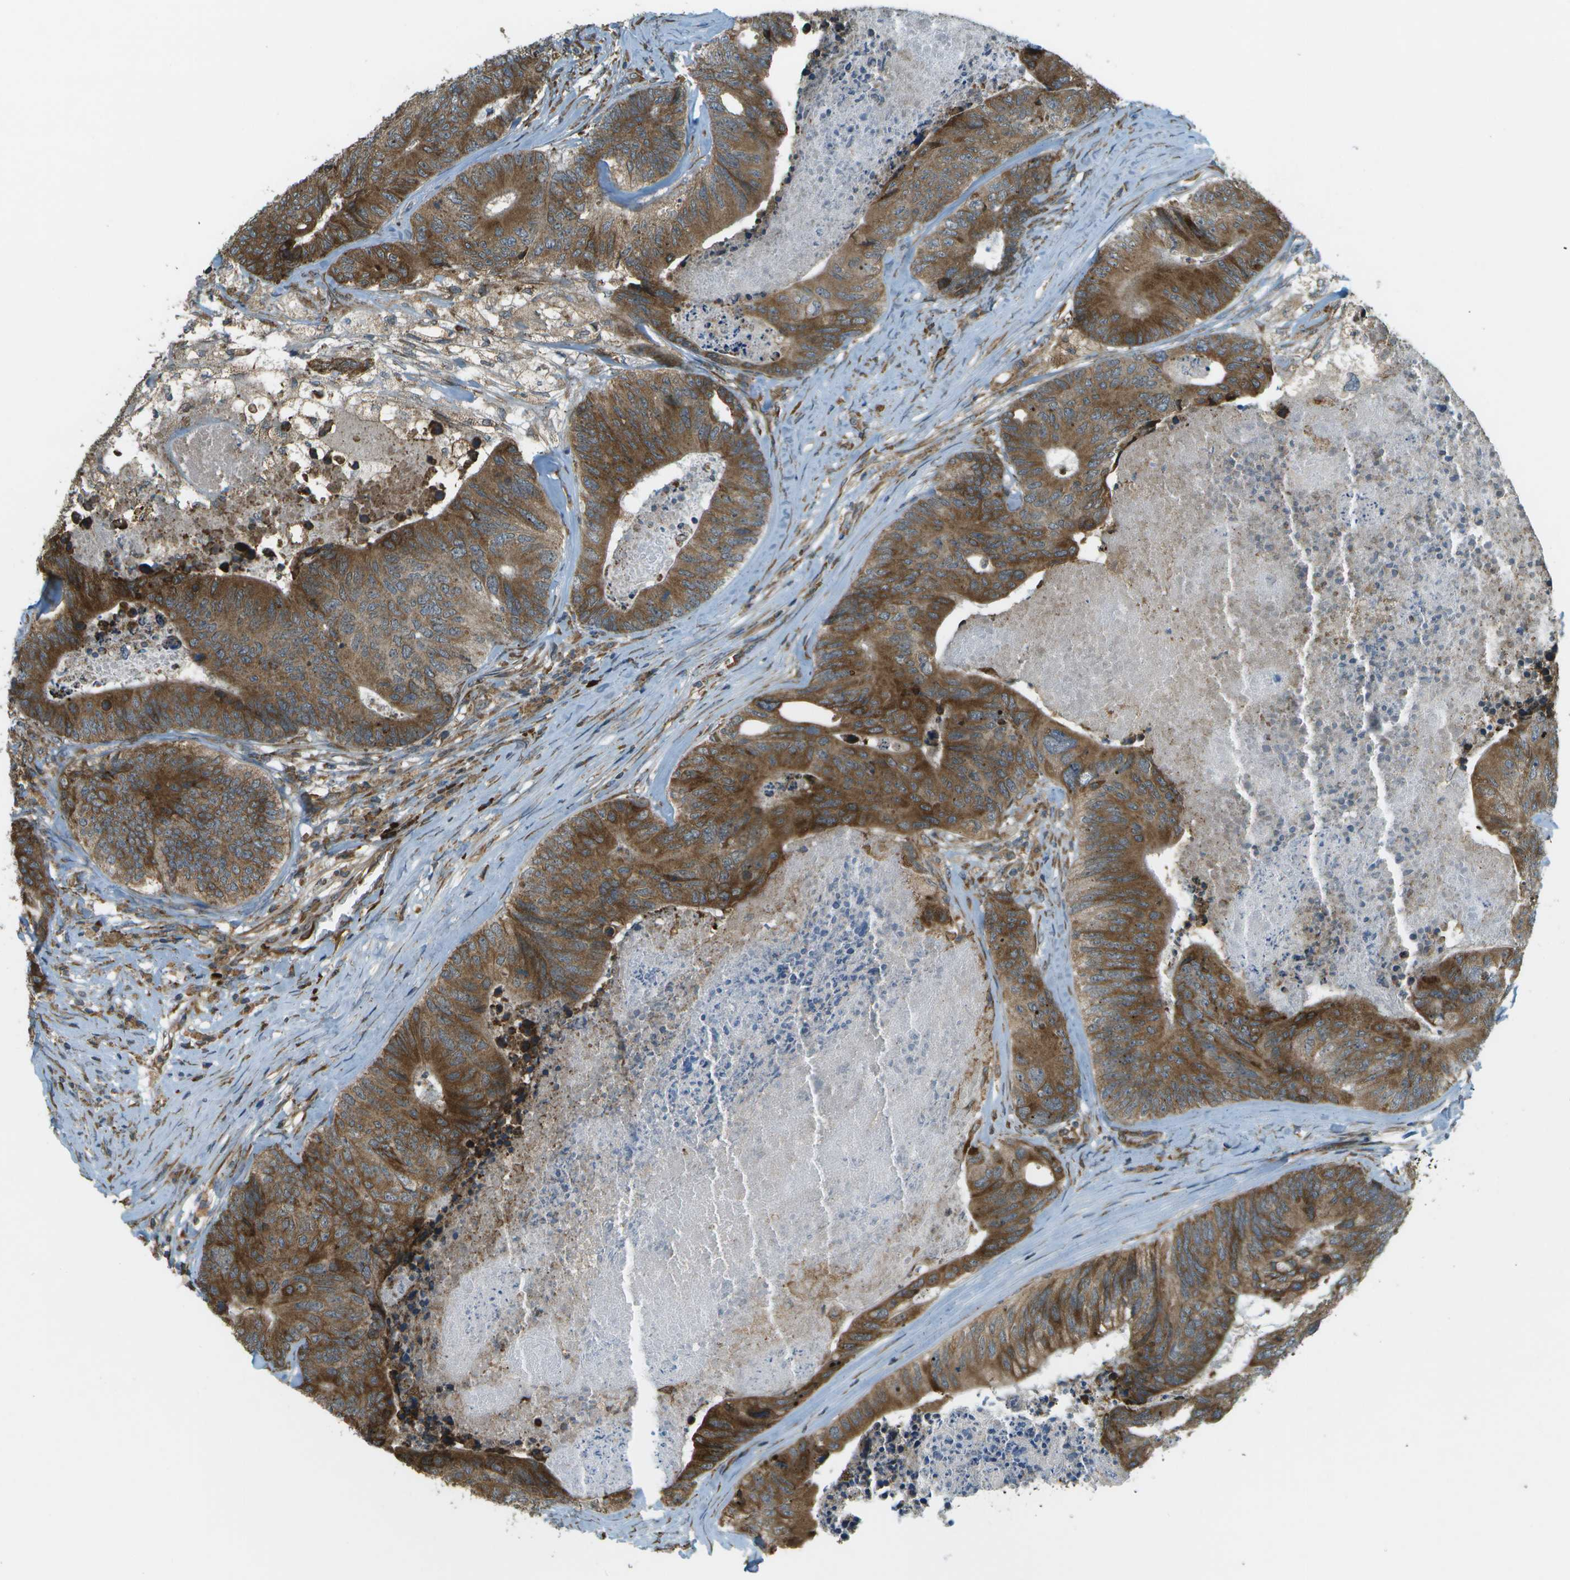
{"staining": {"intensity": "strong", "quantity": ">75%", "location": "cytoplasmic/membranous"}, "tissue": "colorectal cancer", "cell_type": "Tumor cells", "image_type": "cancer", "snomed": [{"axis": "morphology", "description": "Adenocarcinoma, NOS"}, {"axis": "topography", "description": "Colon"}], "caption": "This is an image of IHC staining of adenocarcinoma (colorectal), which shows strong expression in the cytoplasmic/membranous of tumor cells.", "gene": "USP30", "patient": {"sex": "female", "age": 67}}